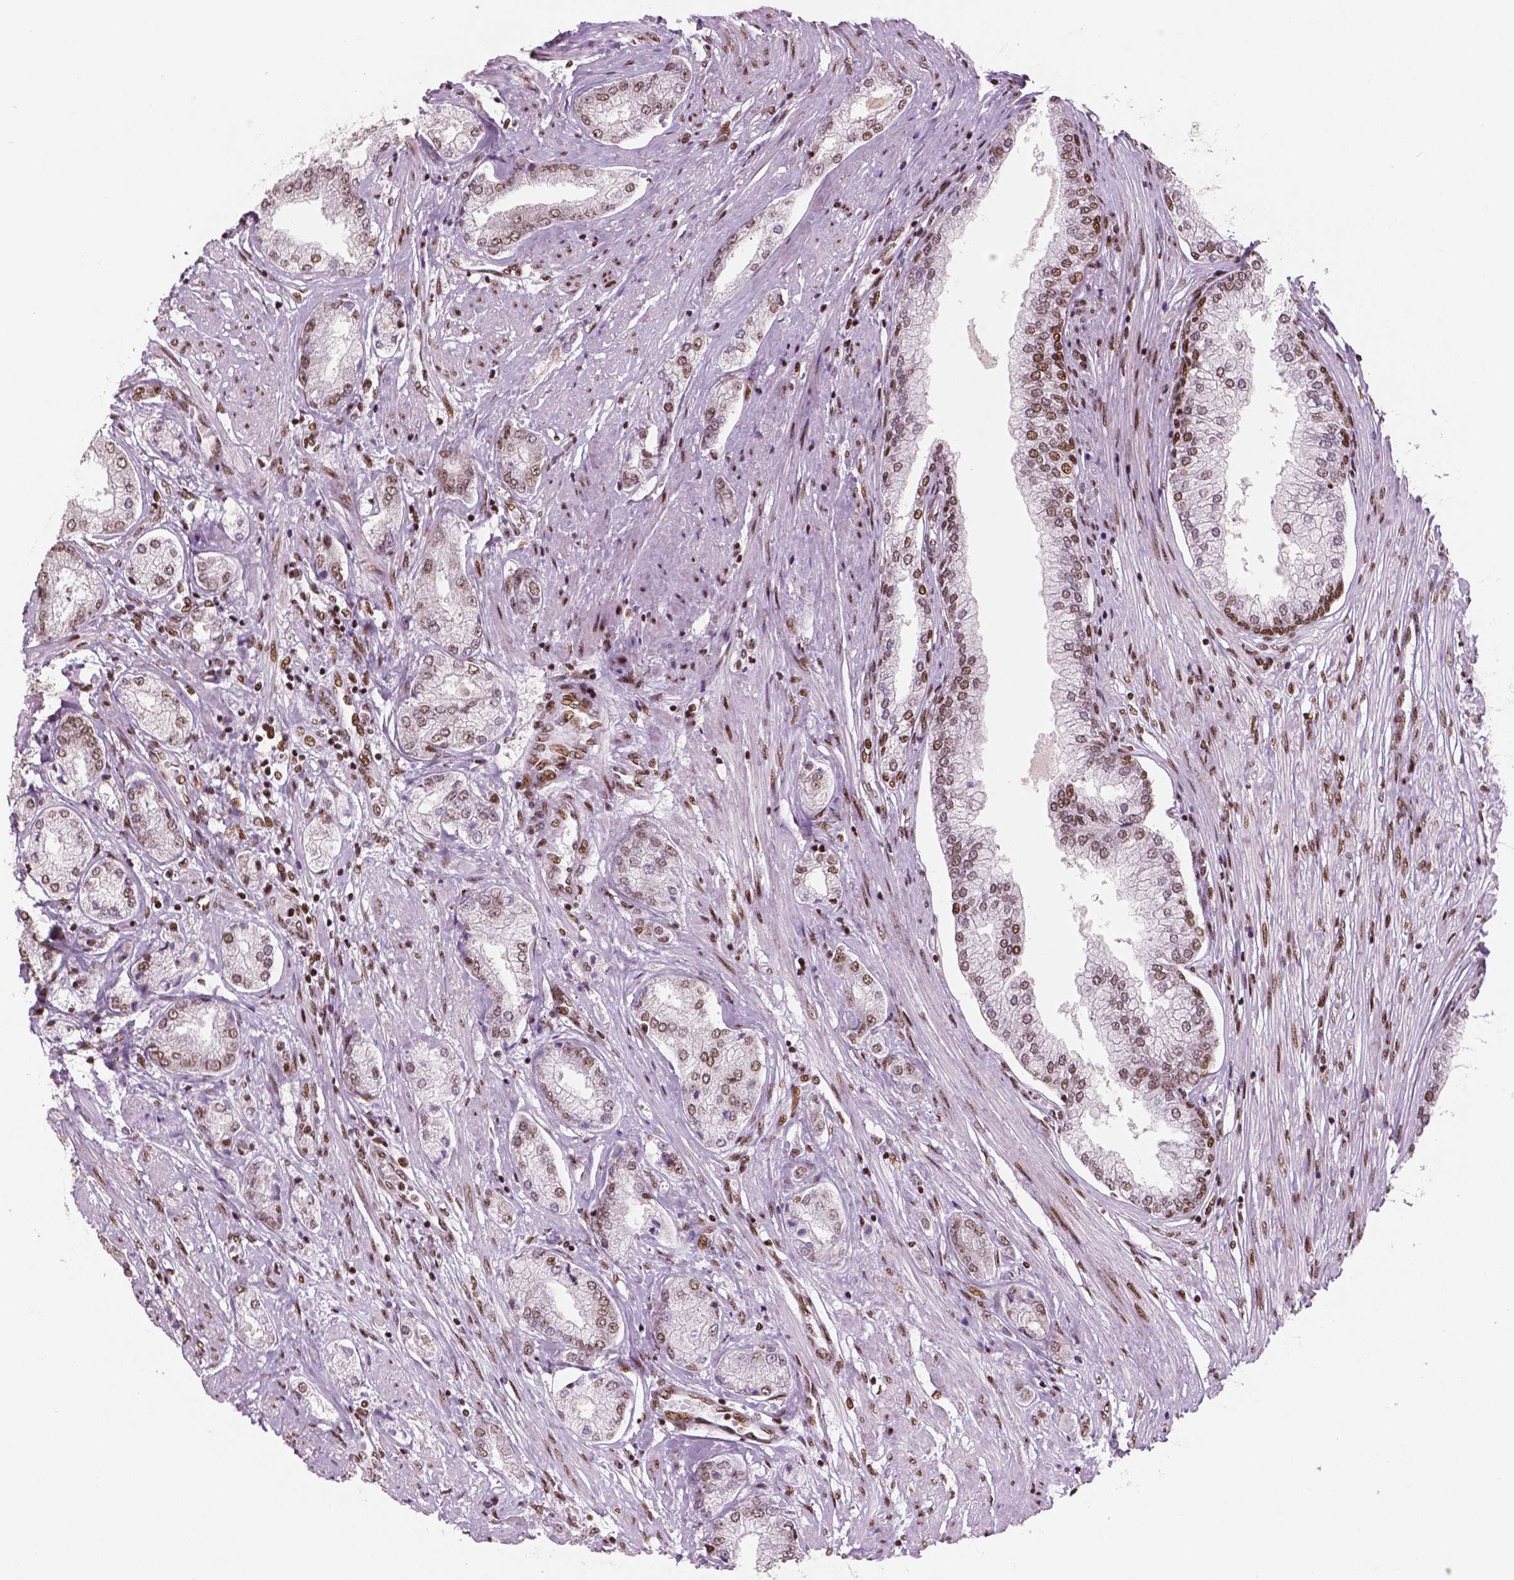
{"staining": {"intensity": "moderate", "quantity": ">75%", "location": "nuclear"}, "tissue": "prostate cancer", "cell_type": "Tumor cells", "image_type": "cancer", "snomed": [{"axis": "morphology", "description": "Adenocarcinoma, NOS"}, {"axis": "topography", "description": "Prostate"}], "caption": "Tumor cells display moderate nuclear expression in approximately >75% of cells in prostate cancer. The protein is stained brown, and the nuclei are stained in blue (DAB IHC with brightfield microscopy, high magnification).", "gene": "BRD4", "patient": {"sex": "male", "age": 63}}